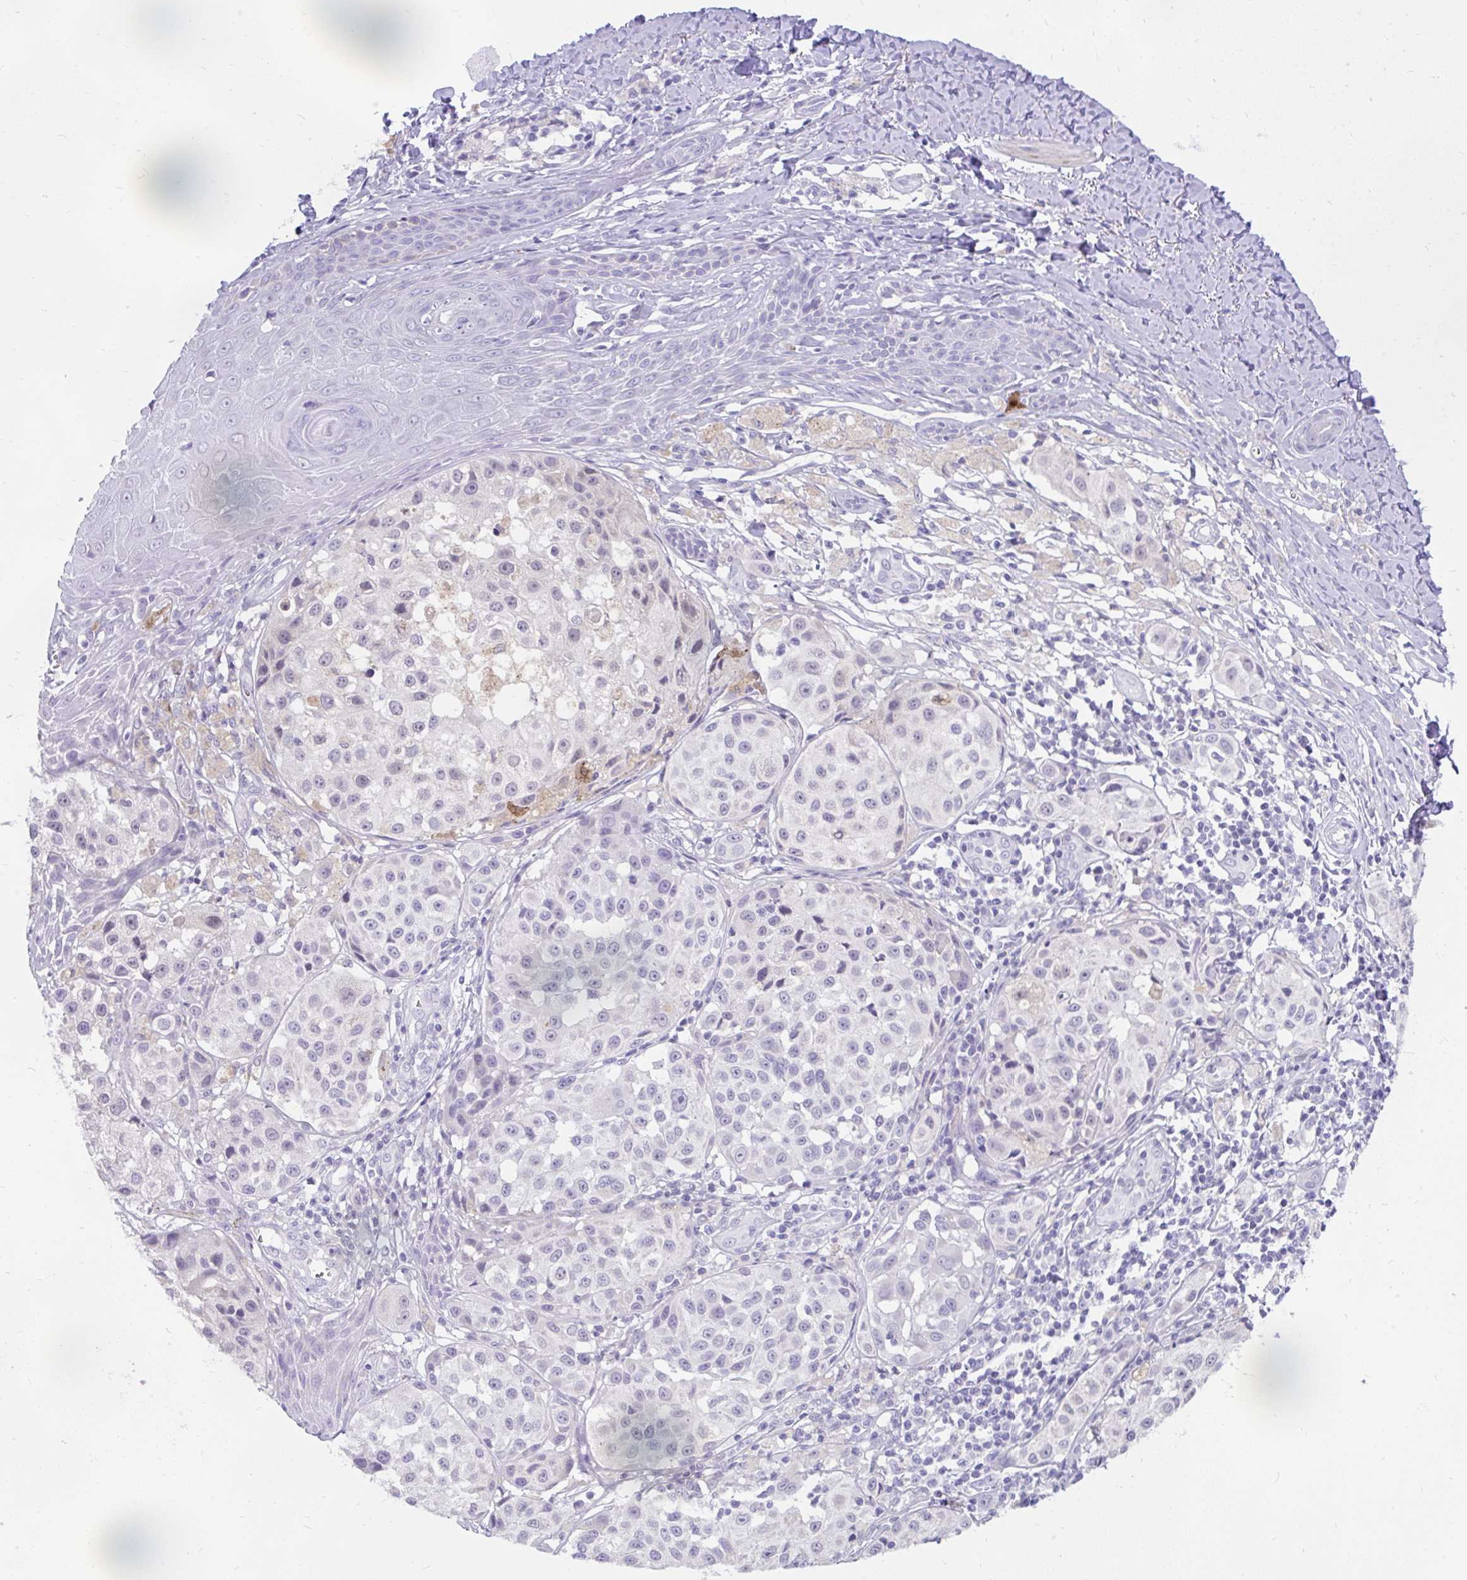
{"staining": {"intensity": "negative", "quantity": "none", "location": "none"}, "tissue": "melanoma", "cell_type": "Tumor cells", "image_type": "cancer", "snomed": [{"axis": "morphology", "description": "Malignant melanoma, NOS"}, {"axis": "topography", "description": "Skin"}], "caption": "Histopathology image shows no significant protein expression in tumor cells of melanoma.", "gene": "INTS5", "patient": {"sex": "male", "age": 39}}